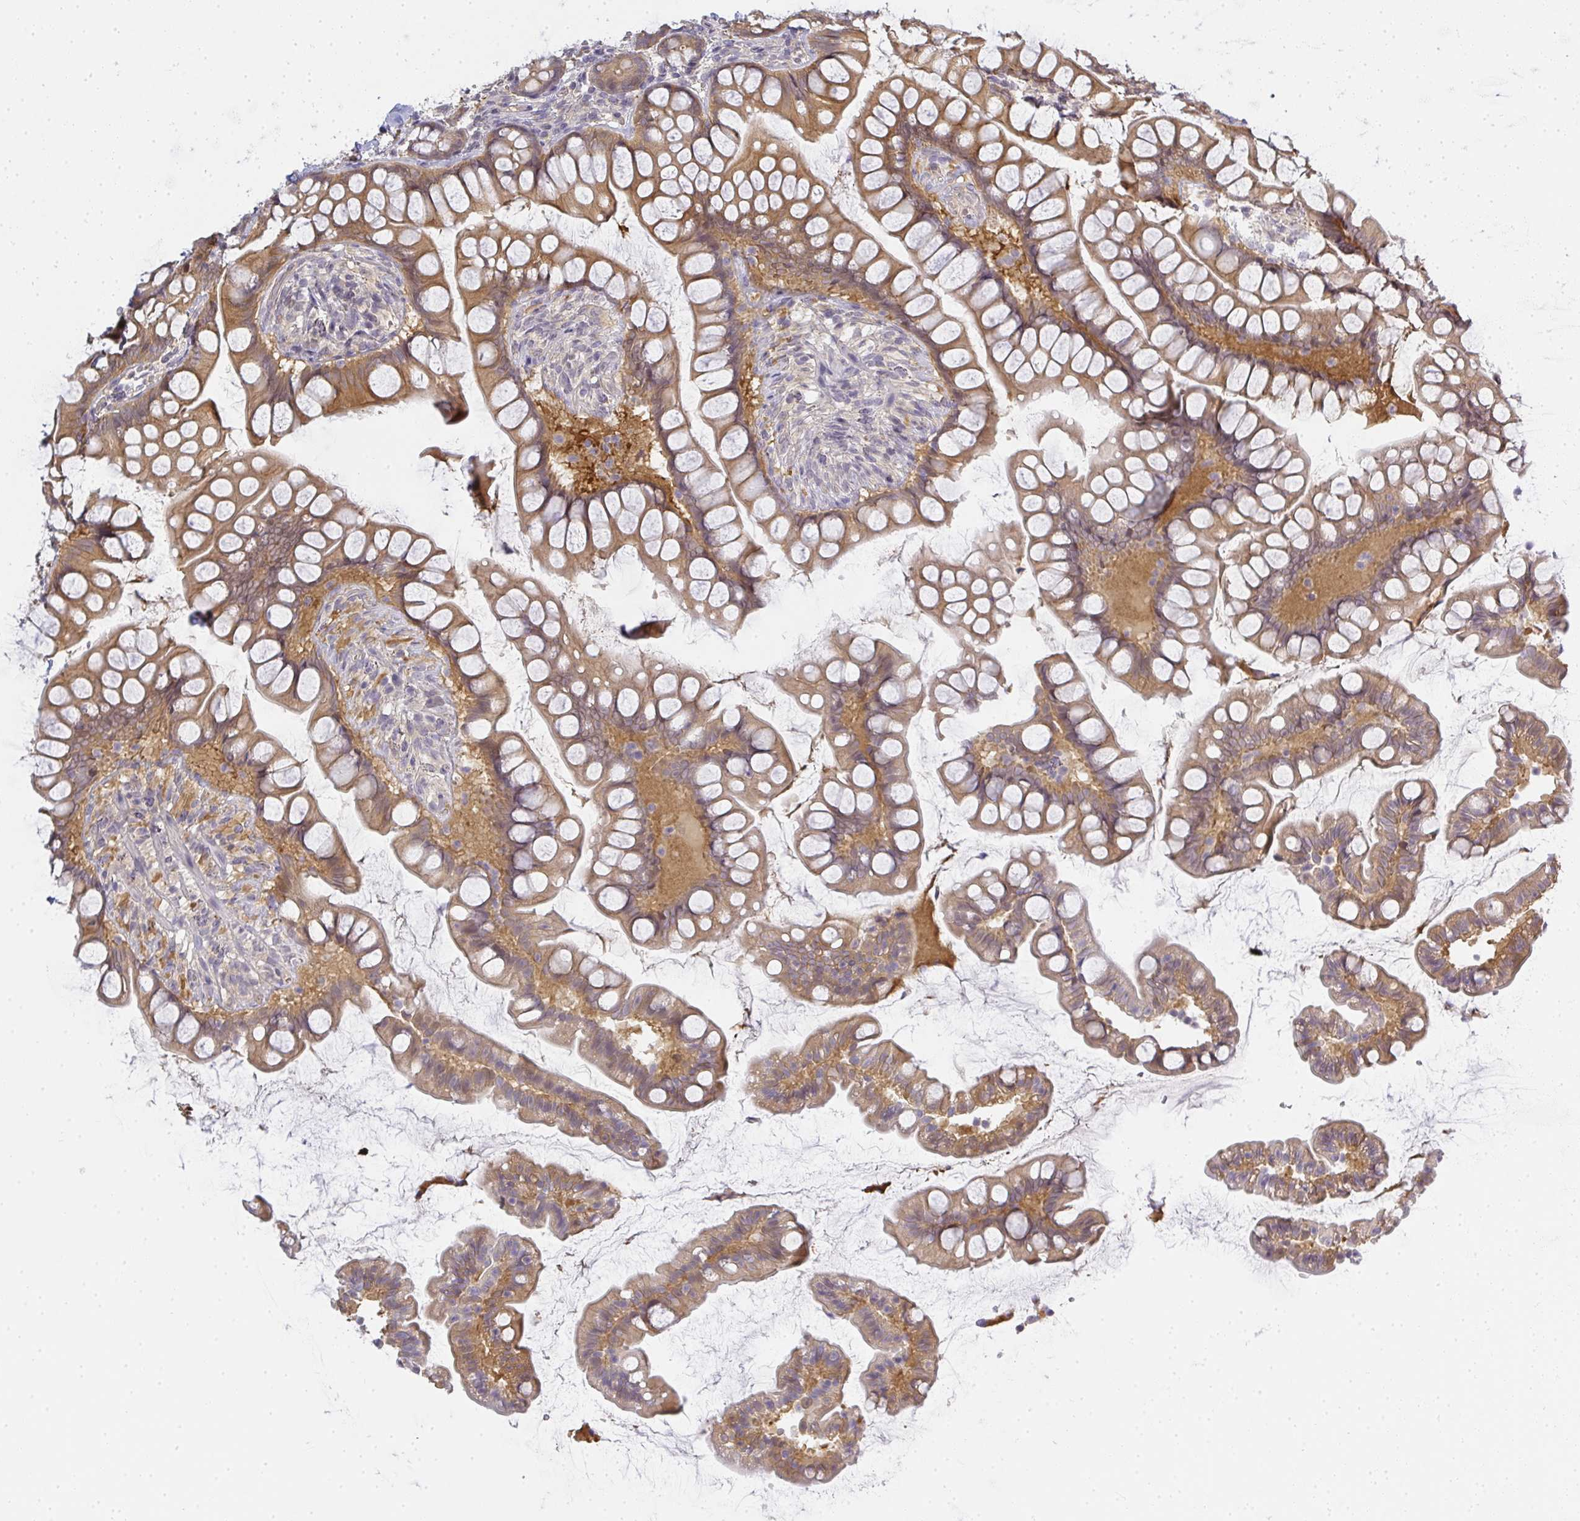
{"staining": {"intensity": "moderate", "quantity": ">75%", "location": "cytoplasmic/membranous"}, "tissue": "small intestine", "cell_type": "Glandular cells", "image_type": "normal", "snomed": [{"axis": "morphology", "description": "Normal tissue, NOS"}, {"axis": "topography", "description": "Small intestine"}], "caption": "Small intestine stained with DAB immunohistochemistry displays medium levels of moderate cytoplasmic/membranous staining in approximately >75% of glandular cells.", "gene": "GSDMB", "patient": {"sex": "male", "age": 70}}